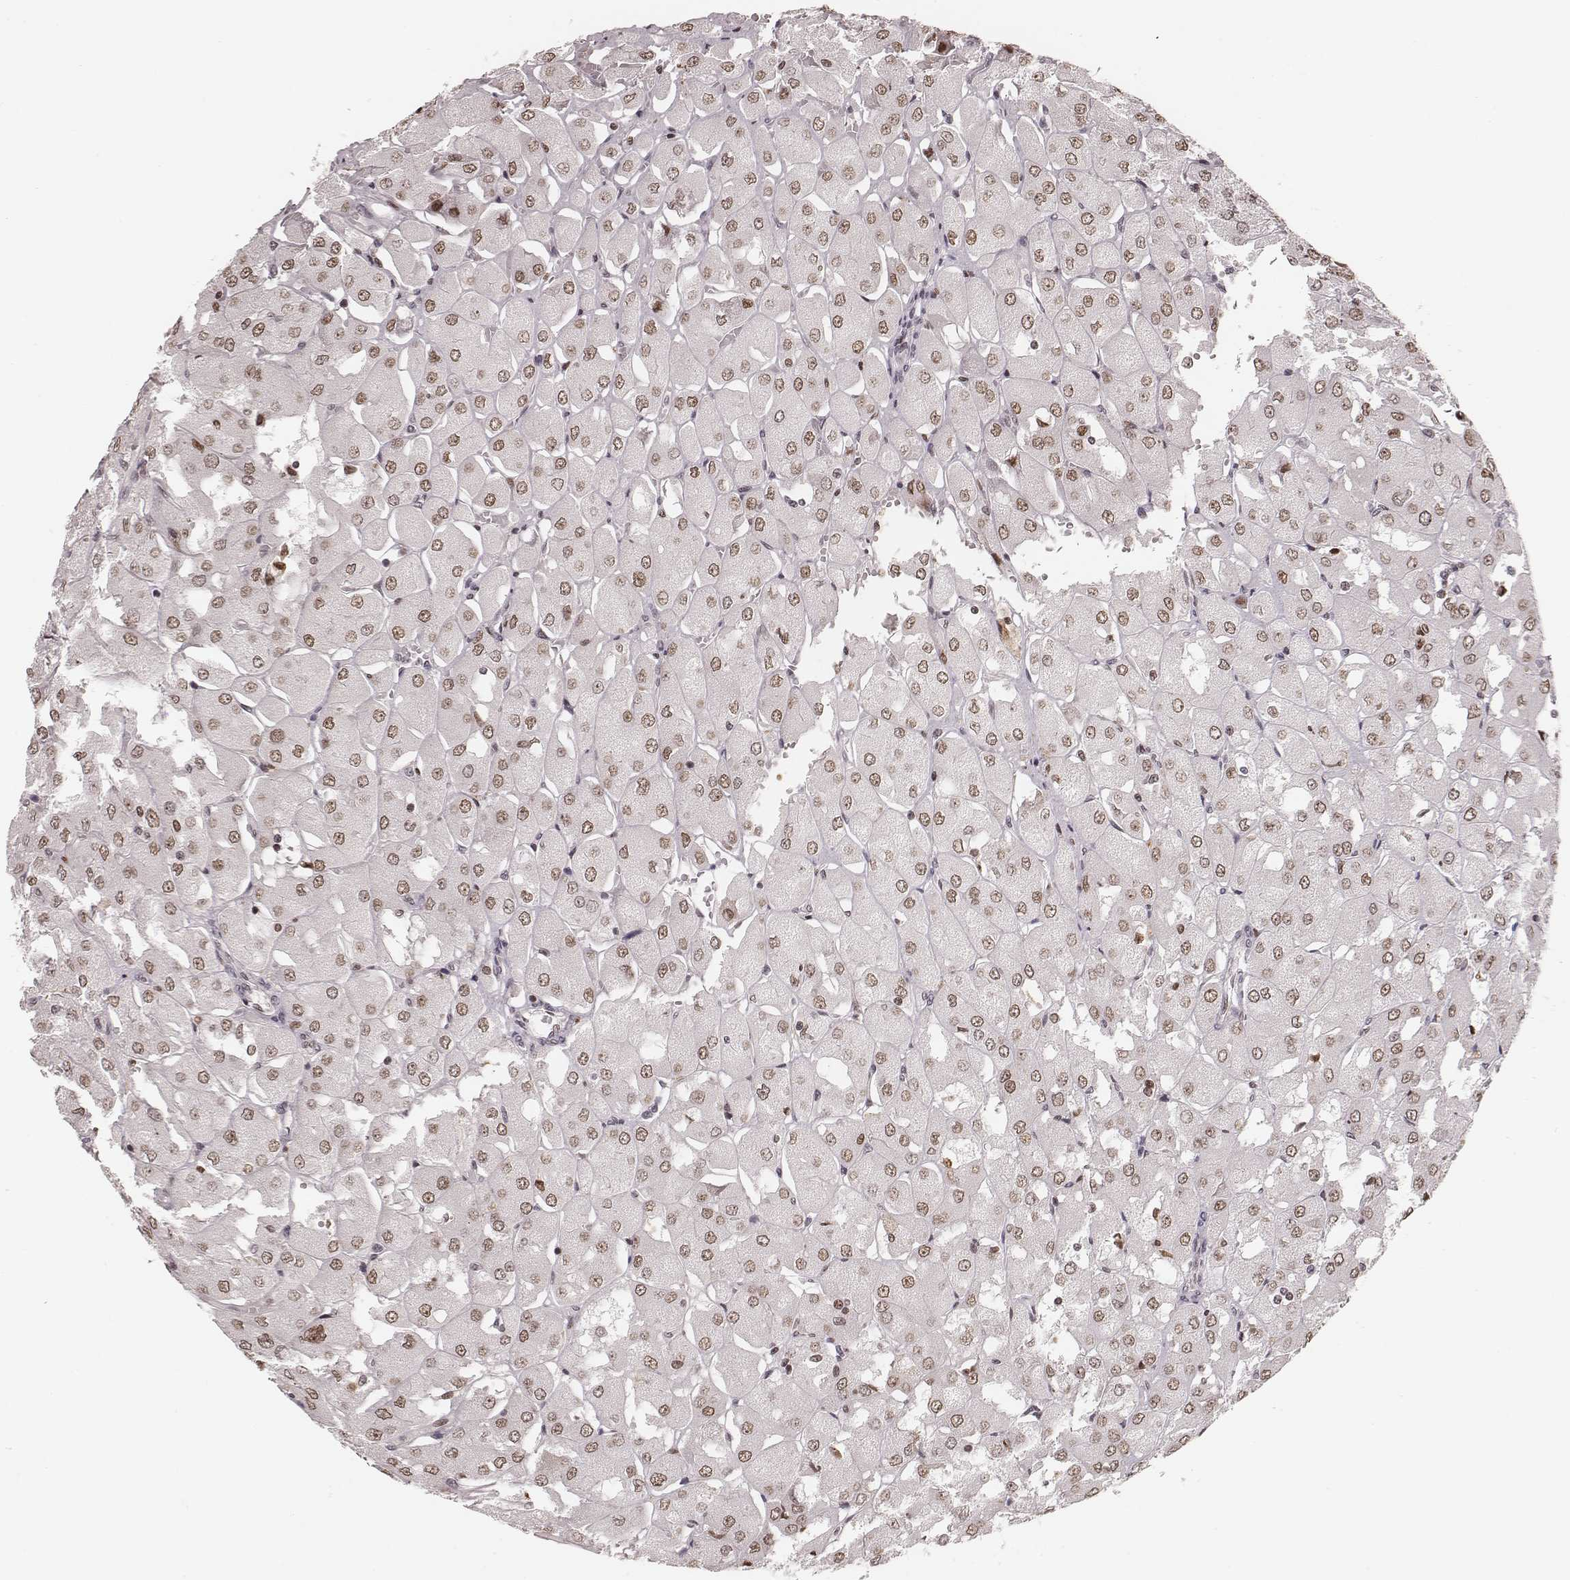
{"staining": {"intensity": "moderate", "quantity": ">75%", "location": "nuclear"}, "tissue": "renal cancer", "cell_type": "Tumor cells", "image_type": "cancer", "snomed": [{"axis": "morphology", "description": "Adenocarcinoma, NOS"}, {"axis": "topography", "description": "Kidney"}], "caption": "A brown stain shows moderate nuclear positivity of a protein in renal cancer tumor cells.", "gene": "PARP1", "patient": {"sex": "male", "age": 72}}